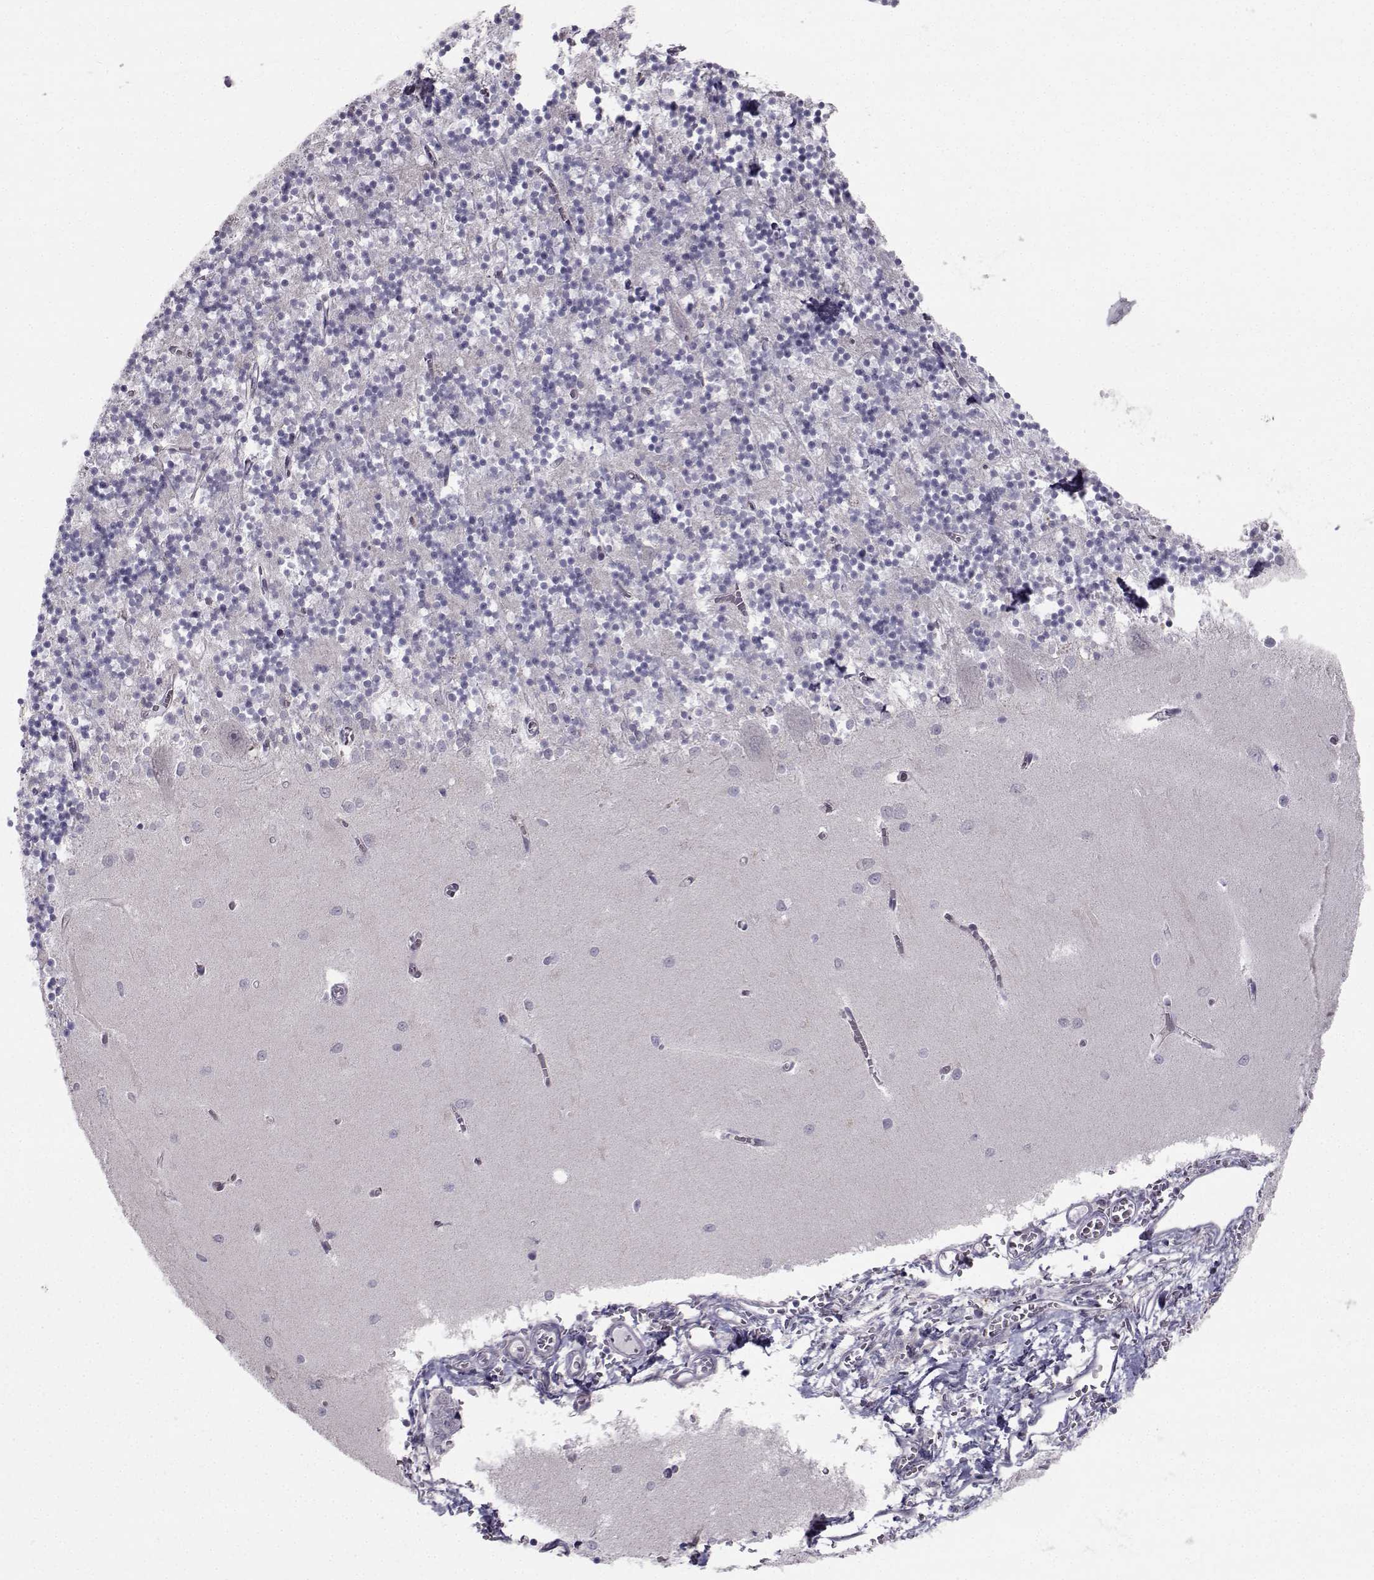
{"staining": {"intensity": "negative", "quantity": "none", "location": "none"}, "tissue": "cerebellum", "cell_type": "Cells in granular layer", "image_type": "normal", "snomed": [{"axis": "morphology", "description": "Normal tissue, NOS"}, {"axis": "topography", "description": "Cerebellum"}], "caption": "Cells in granular layer are negative for brown protein staining in unremarkable cerebellum. The staining is performed using DAB (3,3'-diaminobenzidine) brown chromogen with nuclei counter-stained in using hematoxylin.", "gene": "LRP8", "patient": {"sex": "female", "age": 64}}